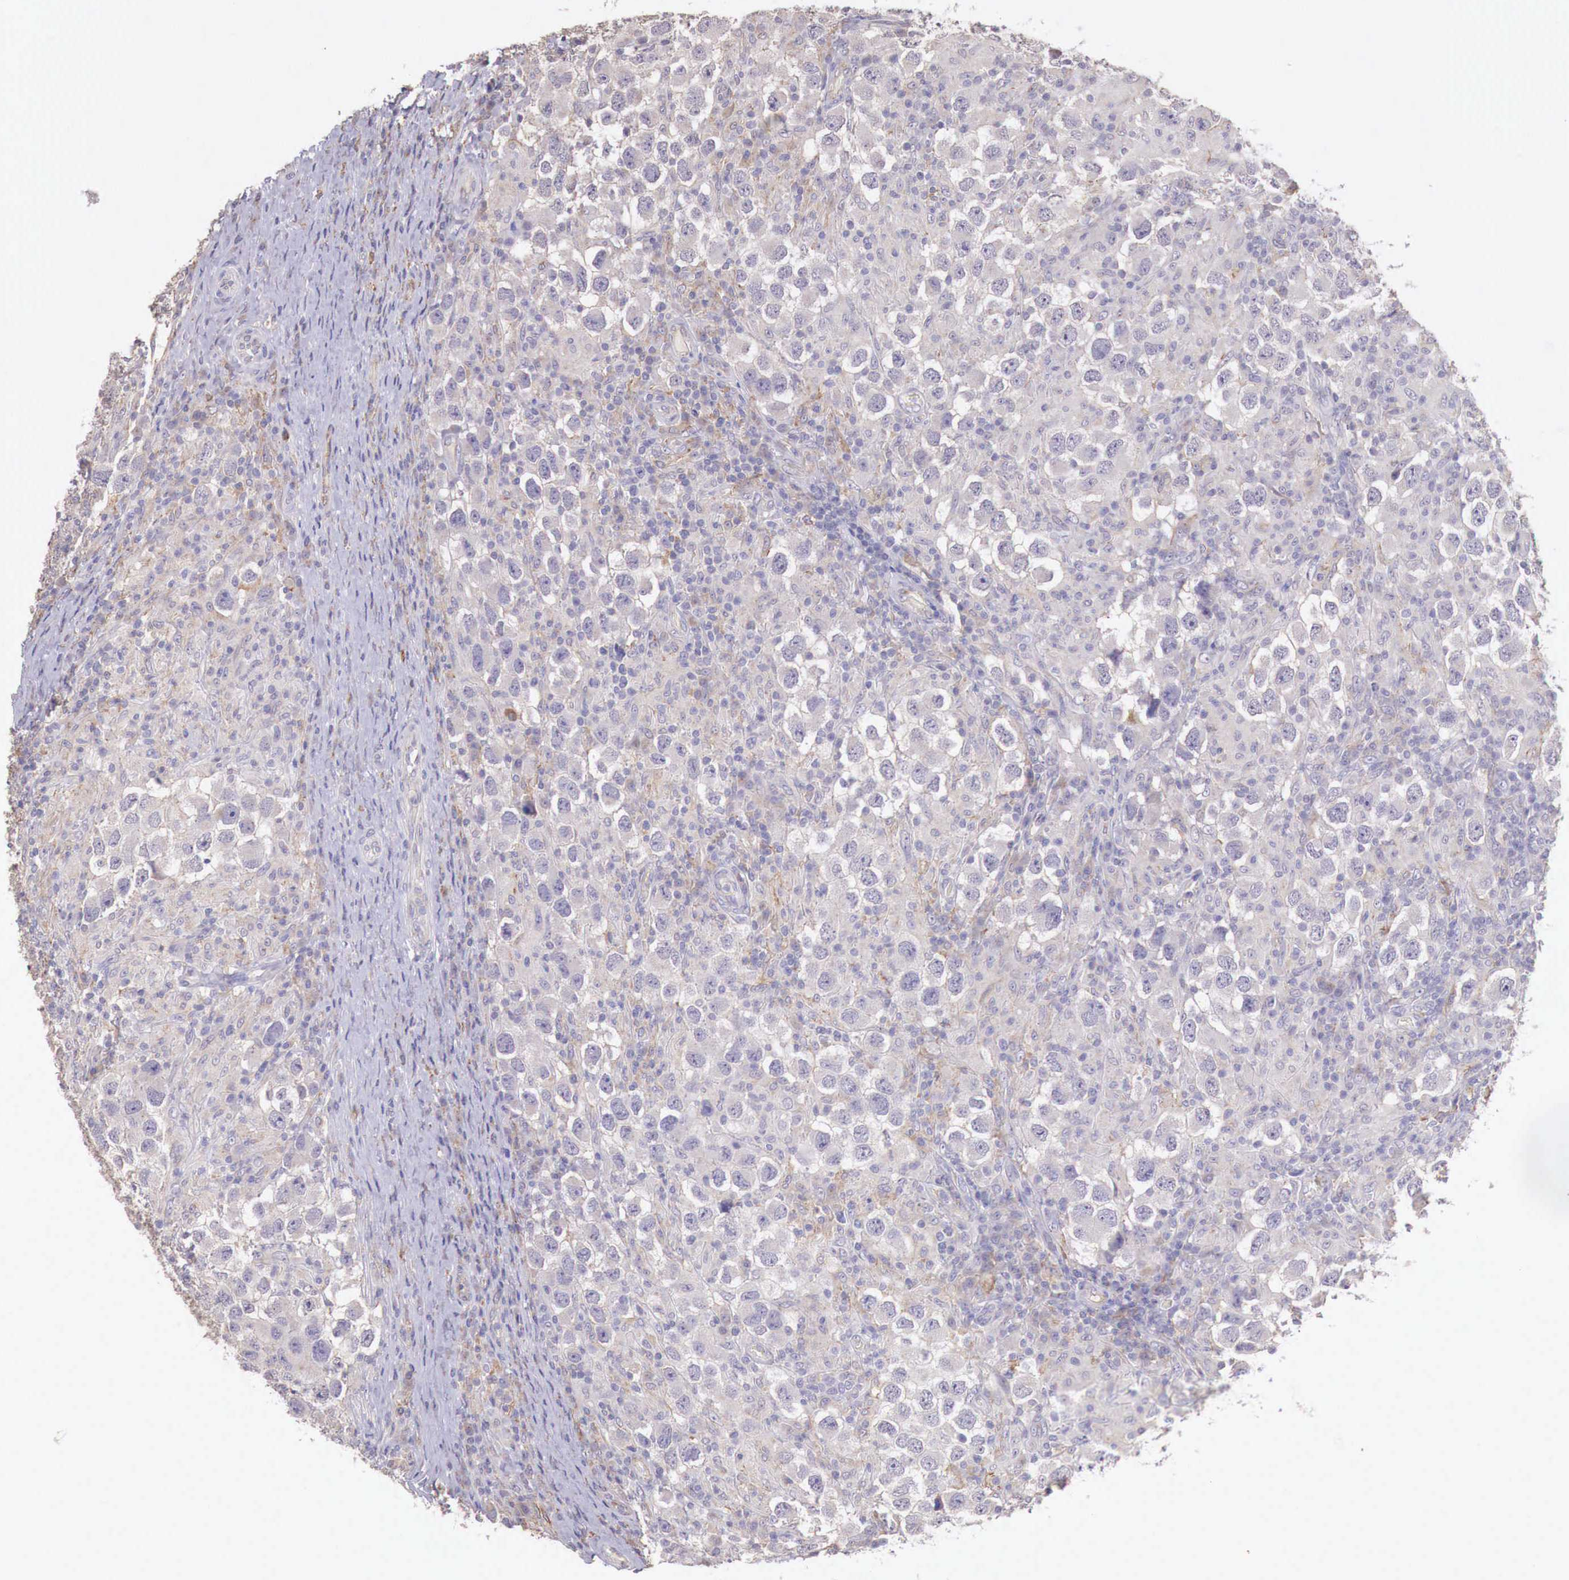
{"staining": {"intensity": "negative", "quantity": "none", "location": "none"}, "tissue": "testis cancer", "cell_type": "Tumor cells", "image_type": "cancer", "snomed": [{"axis": "morphology", "description": "Carcinoma, Embryonal, NOS"}, {"axis": "topography", "description": "Testis"}], "caption": "Immunohistochemistry photomicrograph of neoplastic tissue: testis cancer (embryonal carcinoma) stained with DAB (3,3'-diaminobenzidine) shows no significant protein expression in tumor cells.", "gene": "CHRDL1", "patient": {"sex": "male", "age": 21}}